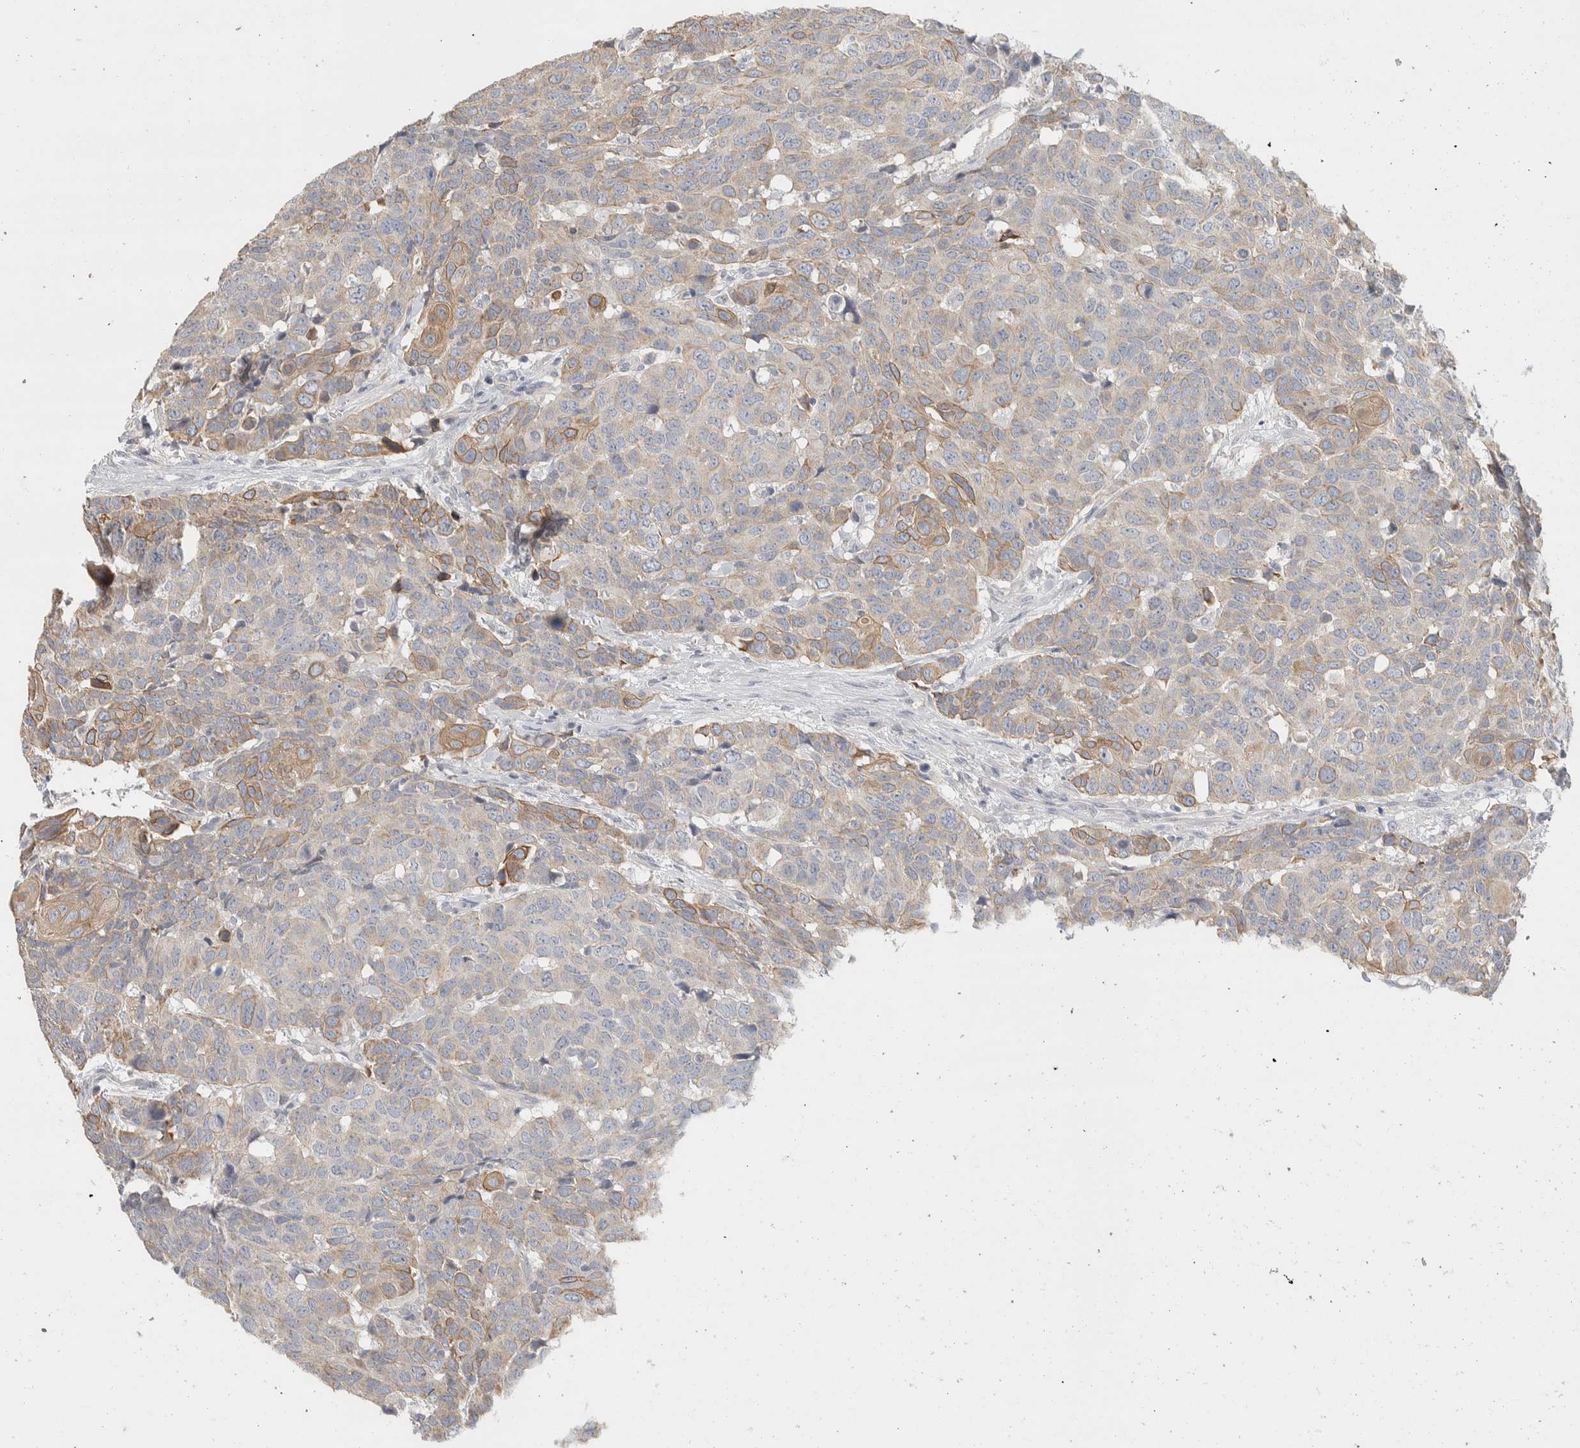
{"staining": {"intensity": "weak", "quantity": "25%-75%", "location": "cytoplasmic/membranous"}, "tissue": "head and neck cancer", "cell_type": "Tumor cells", "image_type": "cancer", "snomed": [{"axis": "morphology", "description": "Squamous cell carcinoma, NOS"}, {"axis": "topography", "description": "Head-Neck"}], "caption": "DAB (3,3'-diaminobenzidine) immunohistochemical staining of human squamous cell carcinoma (head and neck) displays weak cytoplasmic/membranous protein staining in approximately 25%-75% of tumor cells. (DAB = brown stain, brightfield microscopy at high magnification).", "gene": "DCXR", "patient": {"sex": "male", "age": 66}}